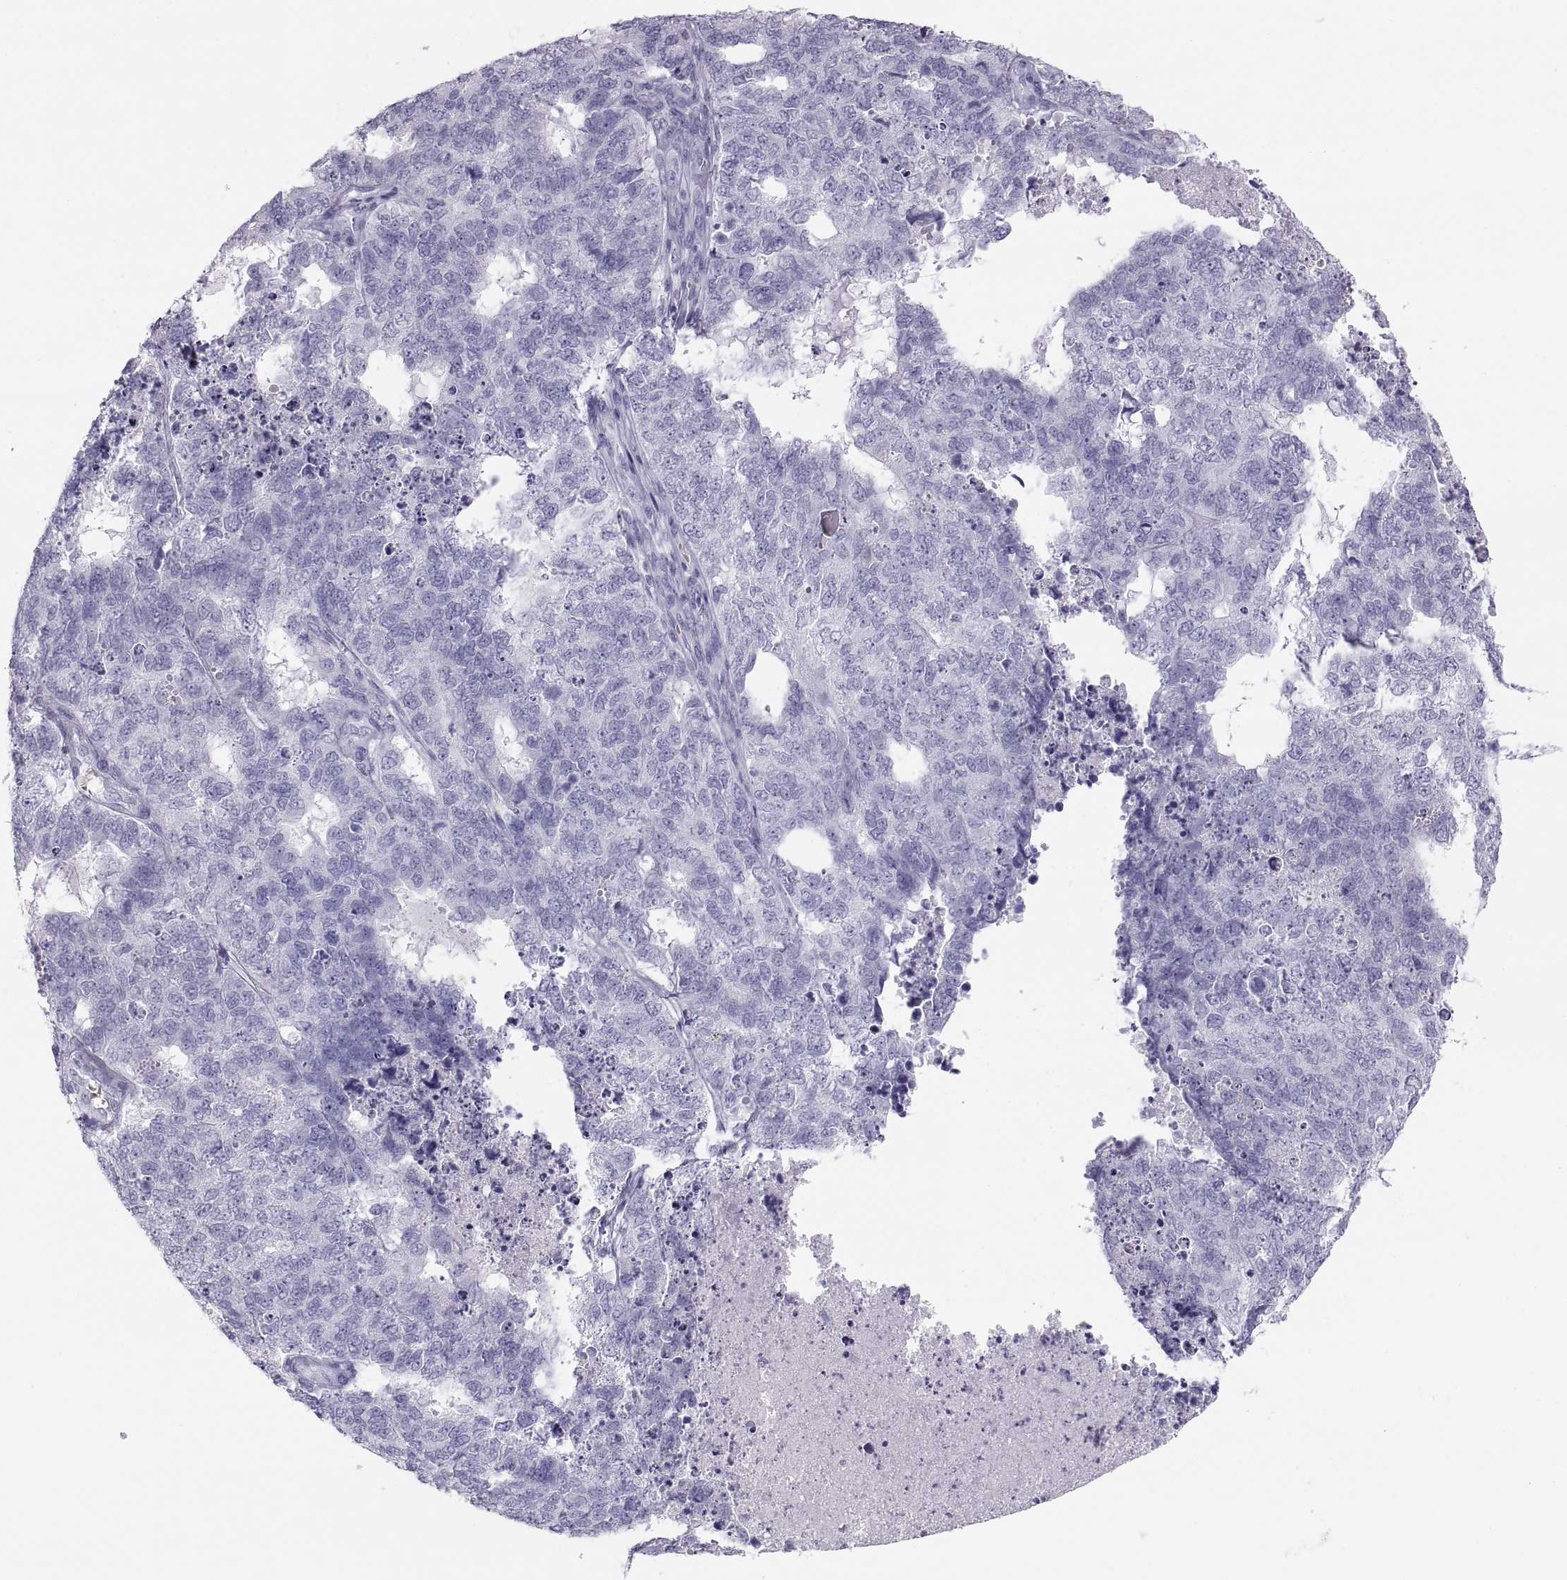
{"staining": {"intensity": "negative", "quantity": "none", "location": "none"}, "tissue": "cervical cancer", "cell_type": "Tumor cells", "image_type": "cancer", "snomed": [{"axis": "morphology", "description": "Squamous cell carcinoma, NOS"}, {"axis": "topography", "description": "Cervix"}], "caption": "Tumor cells are negative for protein expression in human cervical cancer. (Brightfield microscopy of DAB (3,3'-diaminobenzidine) immunohistochemistry at high magnification).", "gene": "SEMG1", "patient": {"sex": "female", "age": 63}}